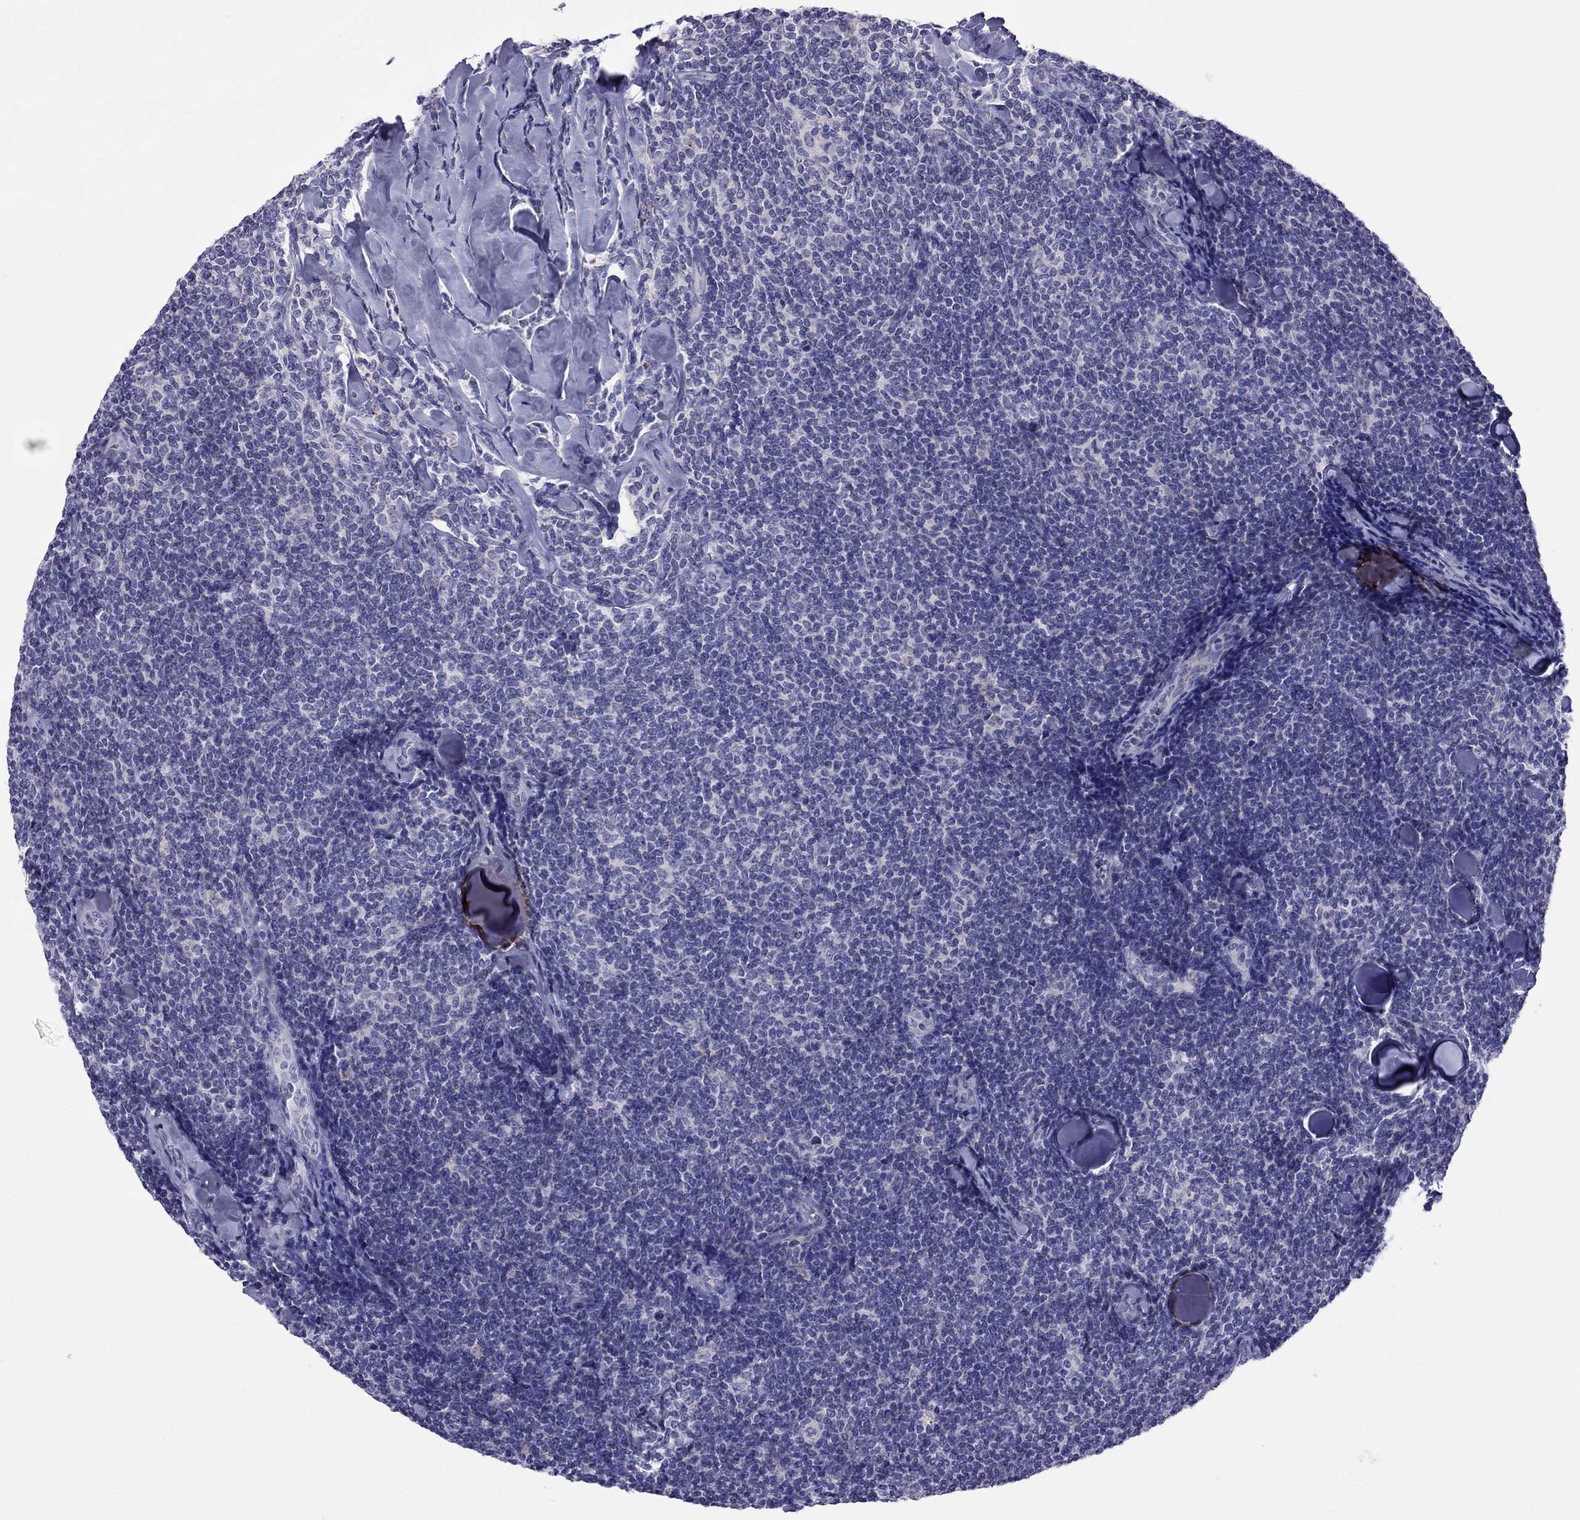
{"staining": {"intensity": "negative", "quantity": "none", "location": "none"}, "tissue": "lymphoma", "cell_type": "Tumor cells", "image_type": "cancer", "snomed": [{"axis": "morphology", "description": "Malignant lymphoma, non-Hodgkin's type, Low grade"}, {"axis": "topography", "description": "Lymph node"}], "caption": "Malignant lymphoma, non-Hodgkin's type (low-grade) stained for a protein using immunohistochemistry (IHC) demonstrates no positivity tumor cells.", "gene": "COL9A1", "patient": {"sex": "female", "age": 56}}